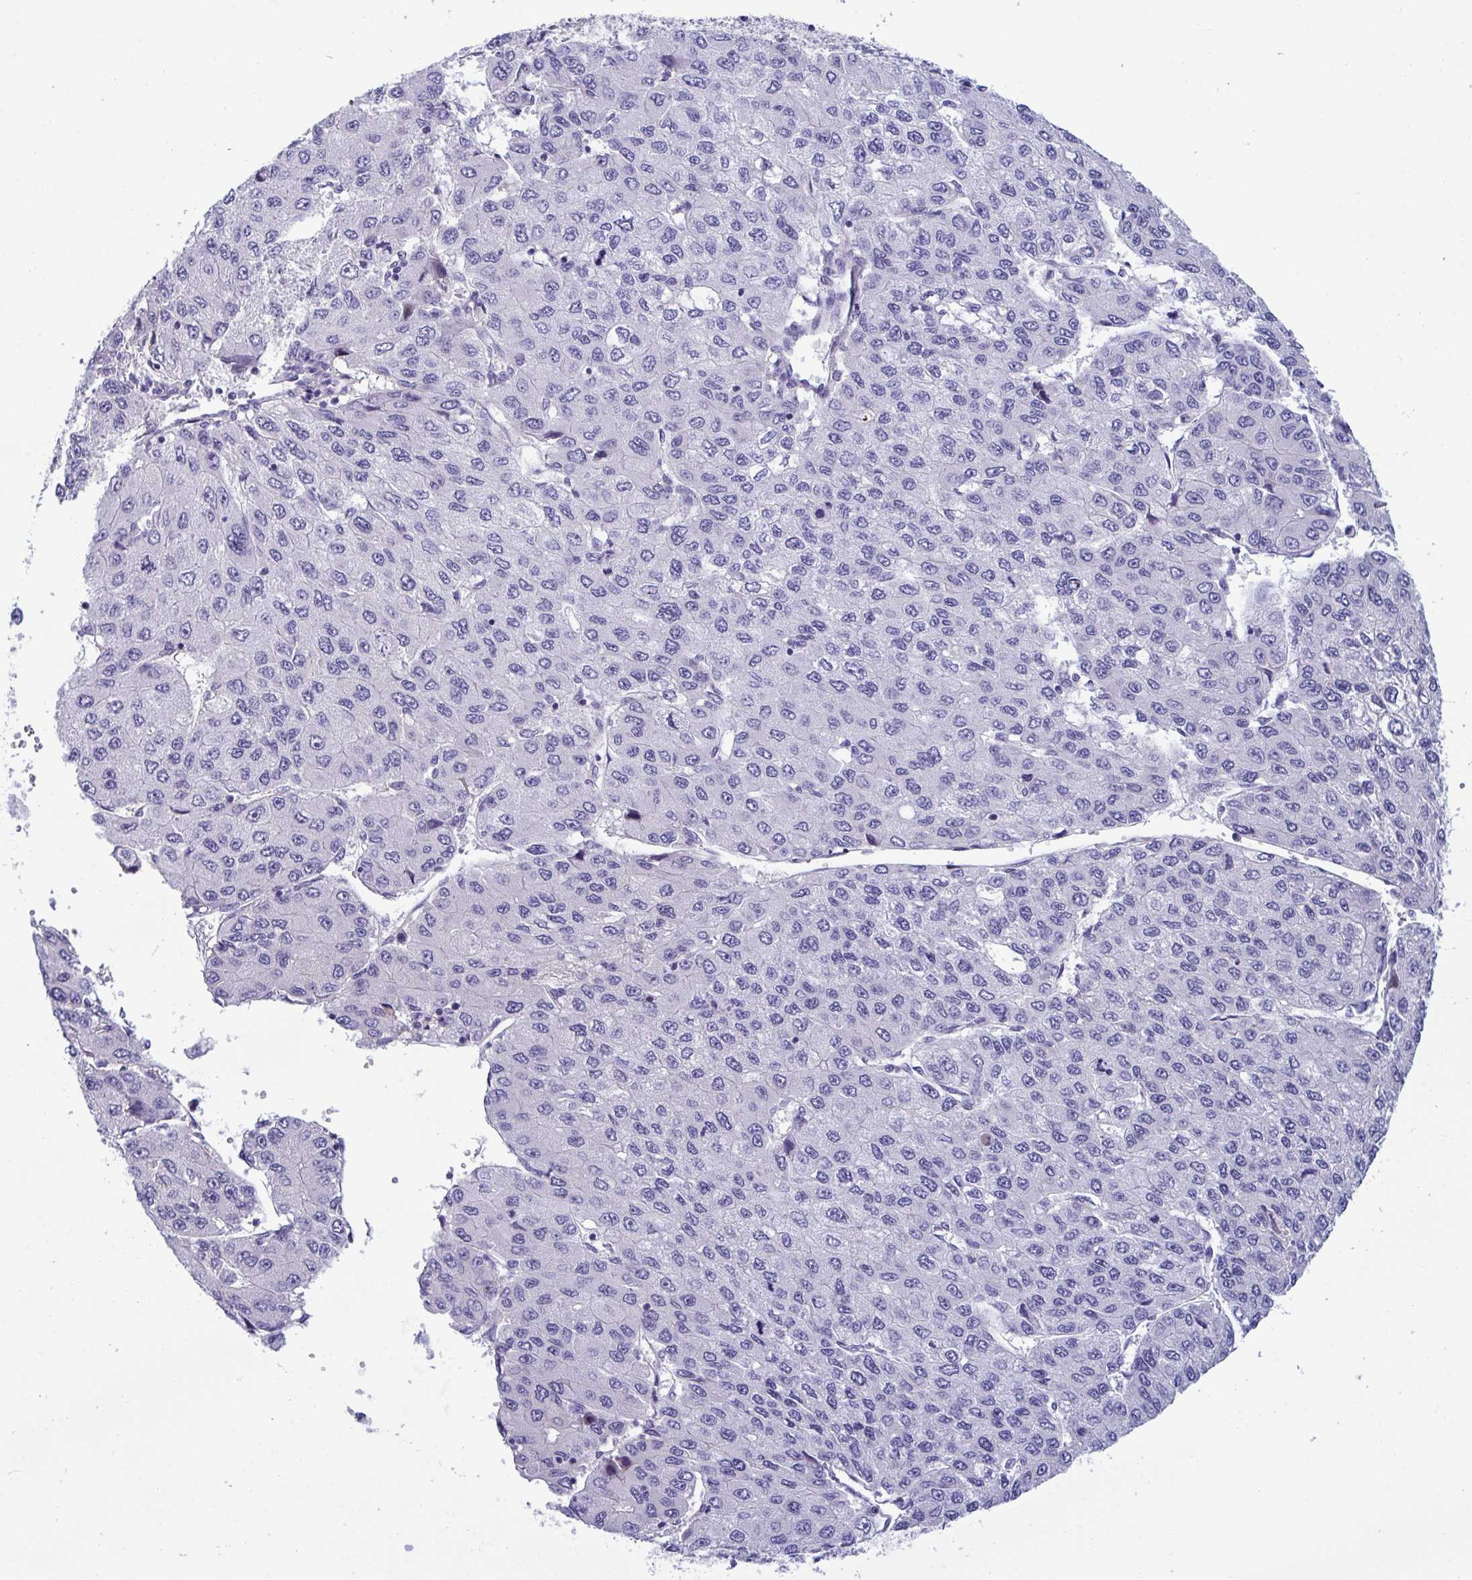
{"staining": {"intensity": "negative", "quantity": "none", "location": "none"}, "tissue": "liver cancer", "cell_type": "Tumor cells", "image_type": "cancer", "snomed": [{"axis": "morphology", "description": "Carcinoma, Hepatocellular, NOS"}, {"axis": "topography", "description": "Liver"}], "caption": "IHC micrograph of neoplastic tissue: liver cancer stained with DAB (3,3'-diaminobenzidine) shows no significant protein staining in tumor cells. (Immunohistochemistry (ihc), brightfield microscopy, high magnification).", "gene": "MS4A14", "patient": {"sex": "female", "age": 66}}